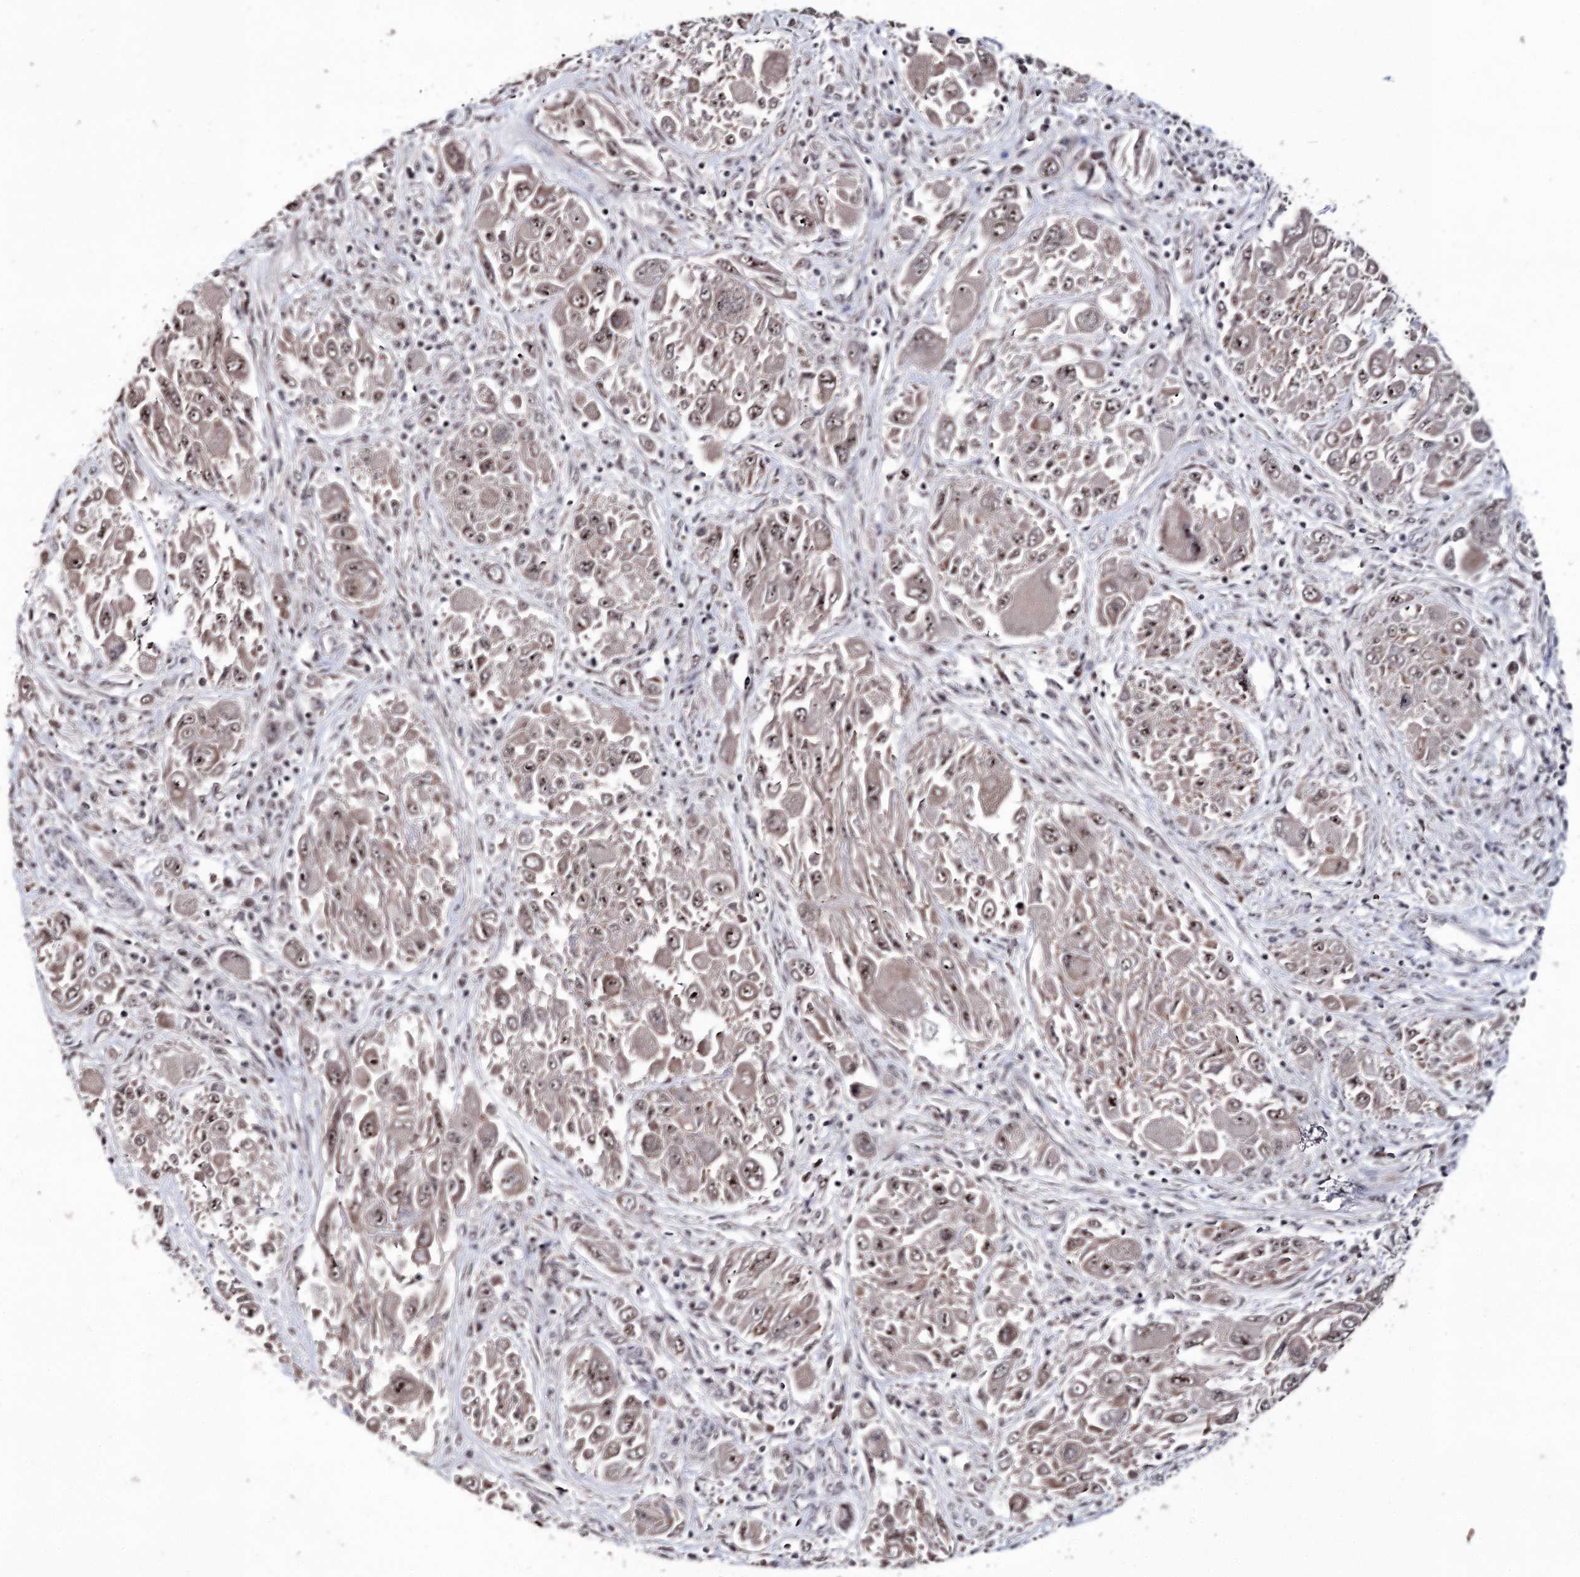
{"staining": {"intensity": "moderate", "quantity": ">75%", "location": "nuclear"}, "tissue": "melanoma", "cell_type": "Tumor cells", "image_type": "cancer", "snomed": [{"axis": "morphology", "description": "Malignant melanoma, NOS"}, {"axis": "topography", "description": "Skin"}], "caption": "An image of human malignant melanoma stained for a protein reveals moderate nuclear brown staining in tumor cells. (DAB IHC with brightfield microscopy, high magnification).", "gene": "VGLL4", "patient": {"sex": "female", "age": 91}}